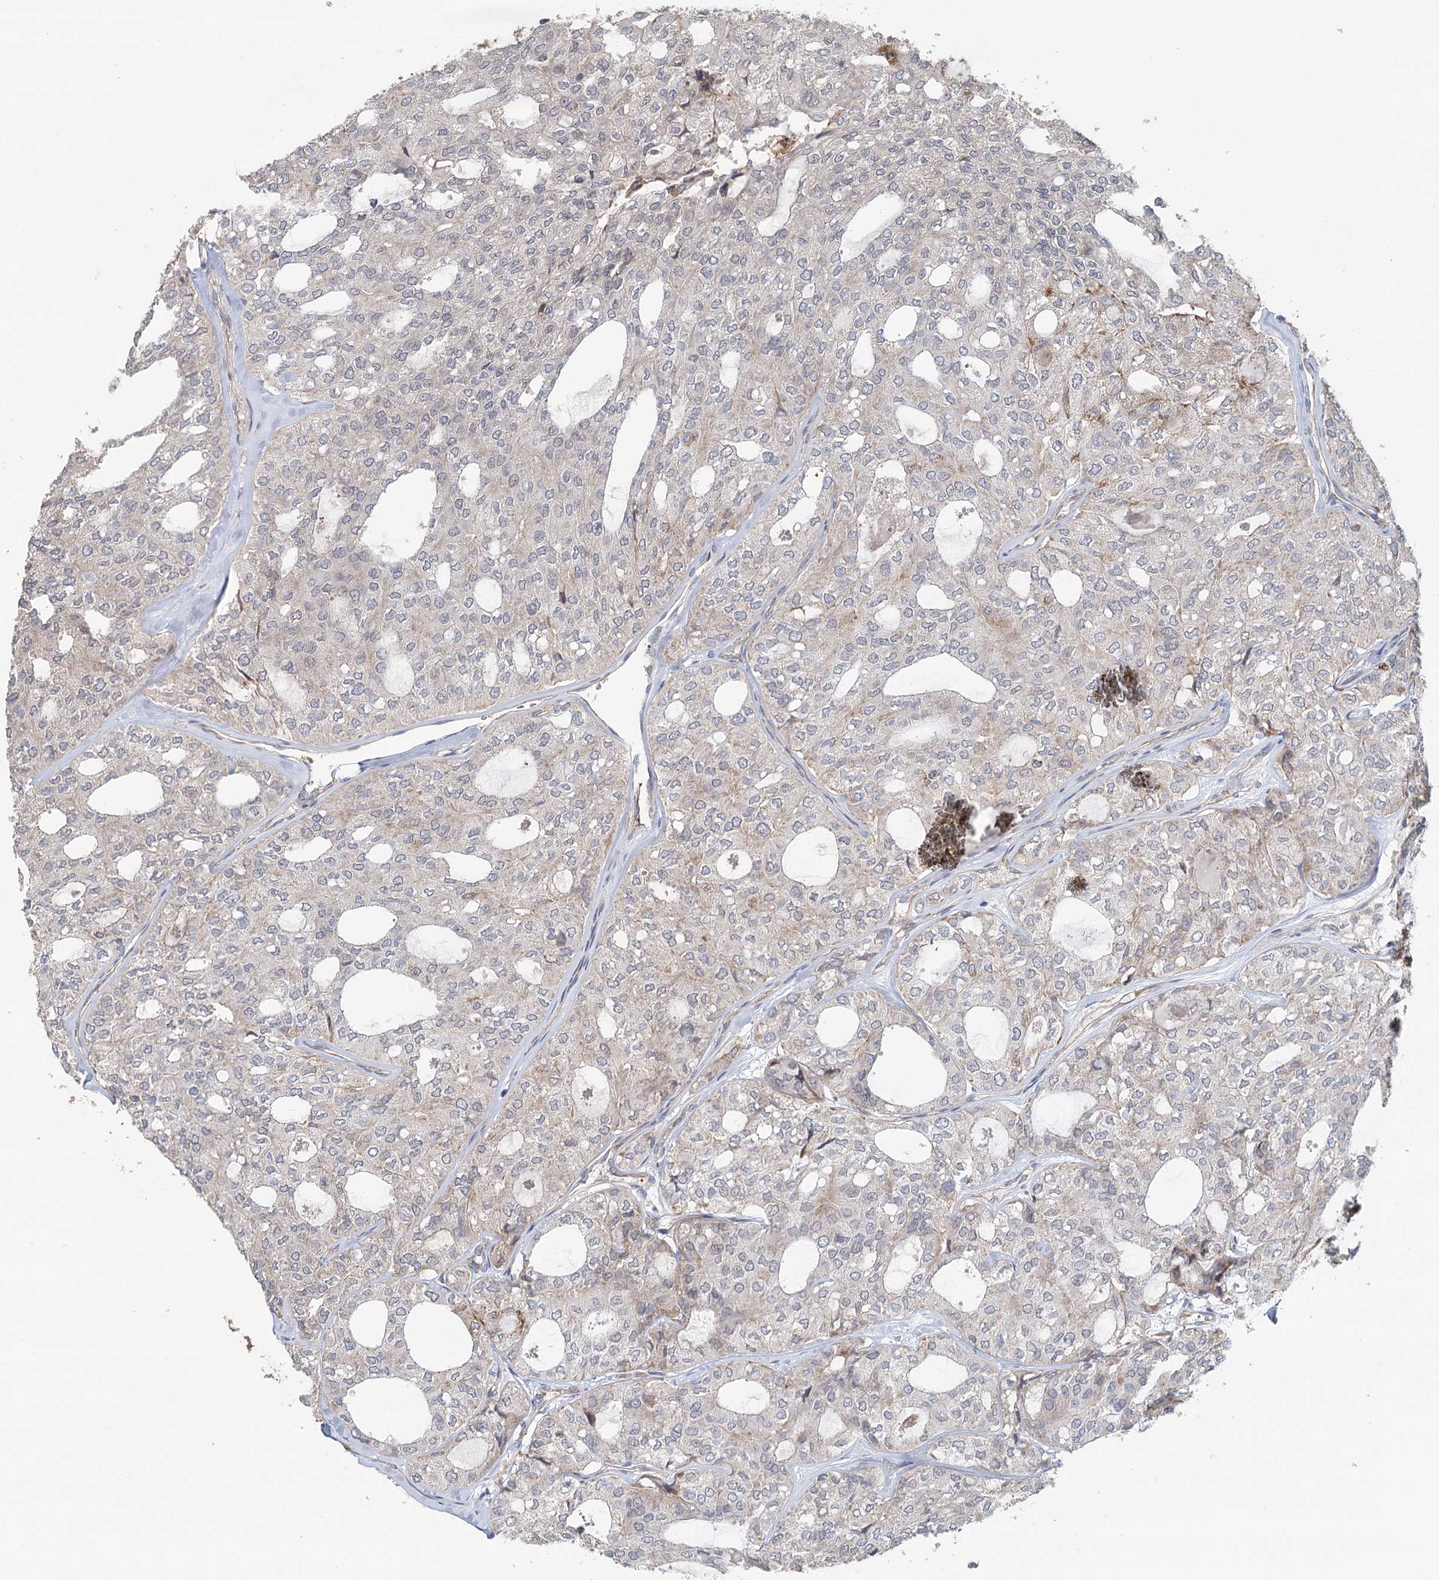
{"staining": {"intensity": "weak", "quantity": "<25%", "location": "cytoplasmic/membranous"}, "tissue": "thyroid cancer", "cell_type": "Tumor cells", "image_type": "cancer", "snomed": [{"axis": "morphology", "description": "Follicular adenoma carcinoma, NOS"}, {"axis": "topography", "description": "Thyroid gland"}], "caption": "There is no significant expression in tumor cells of follicular adenoma carcinoma (thyroid). Brightfield microscopy of immunohistochemistry stained with DAB (3,3'-diaminobenzidine) (brown) and hematoxylin (blue), captured at high magnification.", "gene": "RNF111", "patient": {"sex": "male", "age": 75}}